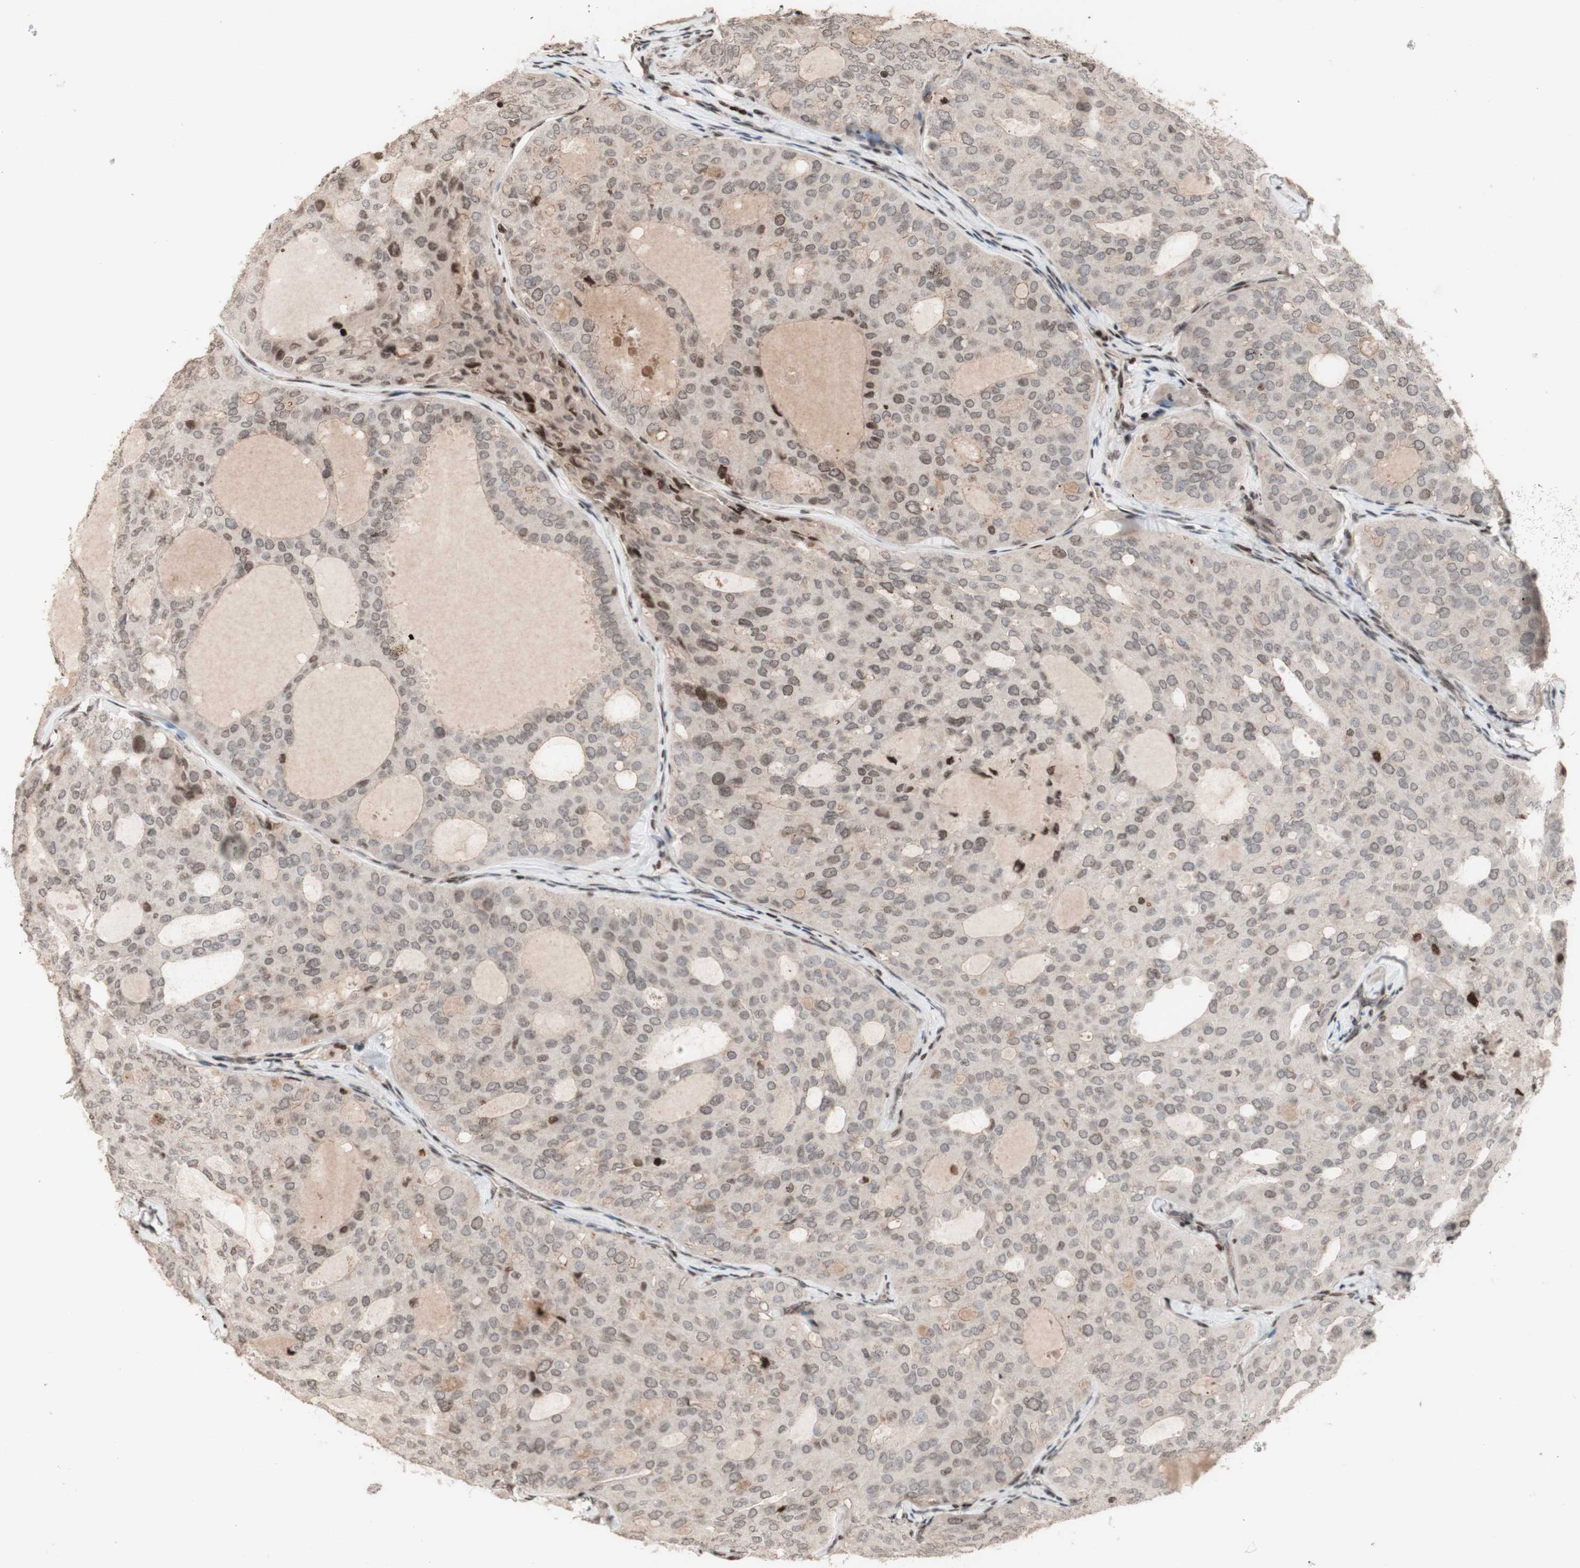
{"staining": {"intensity": "weak", "quantity": "<25%", "location": "nuclear"}, "tissue": "thyroid cancer", "cell_type": "Tumor cells", "image_type": "cancer", "snomed": [{"axis": "morphology", "description": "Follicular adenoma carcinoma, NOS"}, {"axis": "topography", "description": "Thyroid gland"}], "caption": "A photomicrograph of follicular adenoma carcinoma (thyroid) stained for a protein reveals no brown staining in tumor cells.", "gene": "POLA1", "patient": {"sex": "male", "age": 75}}